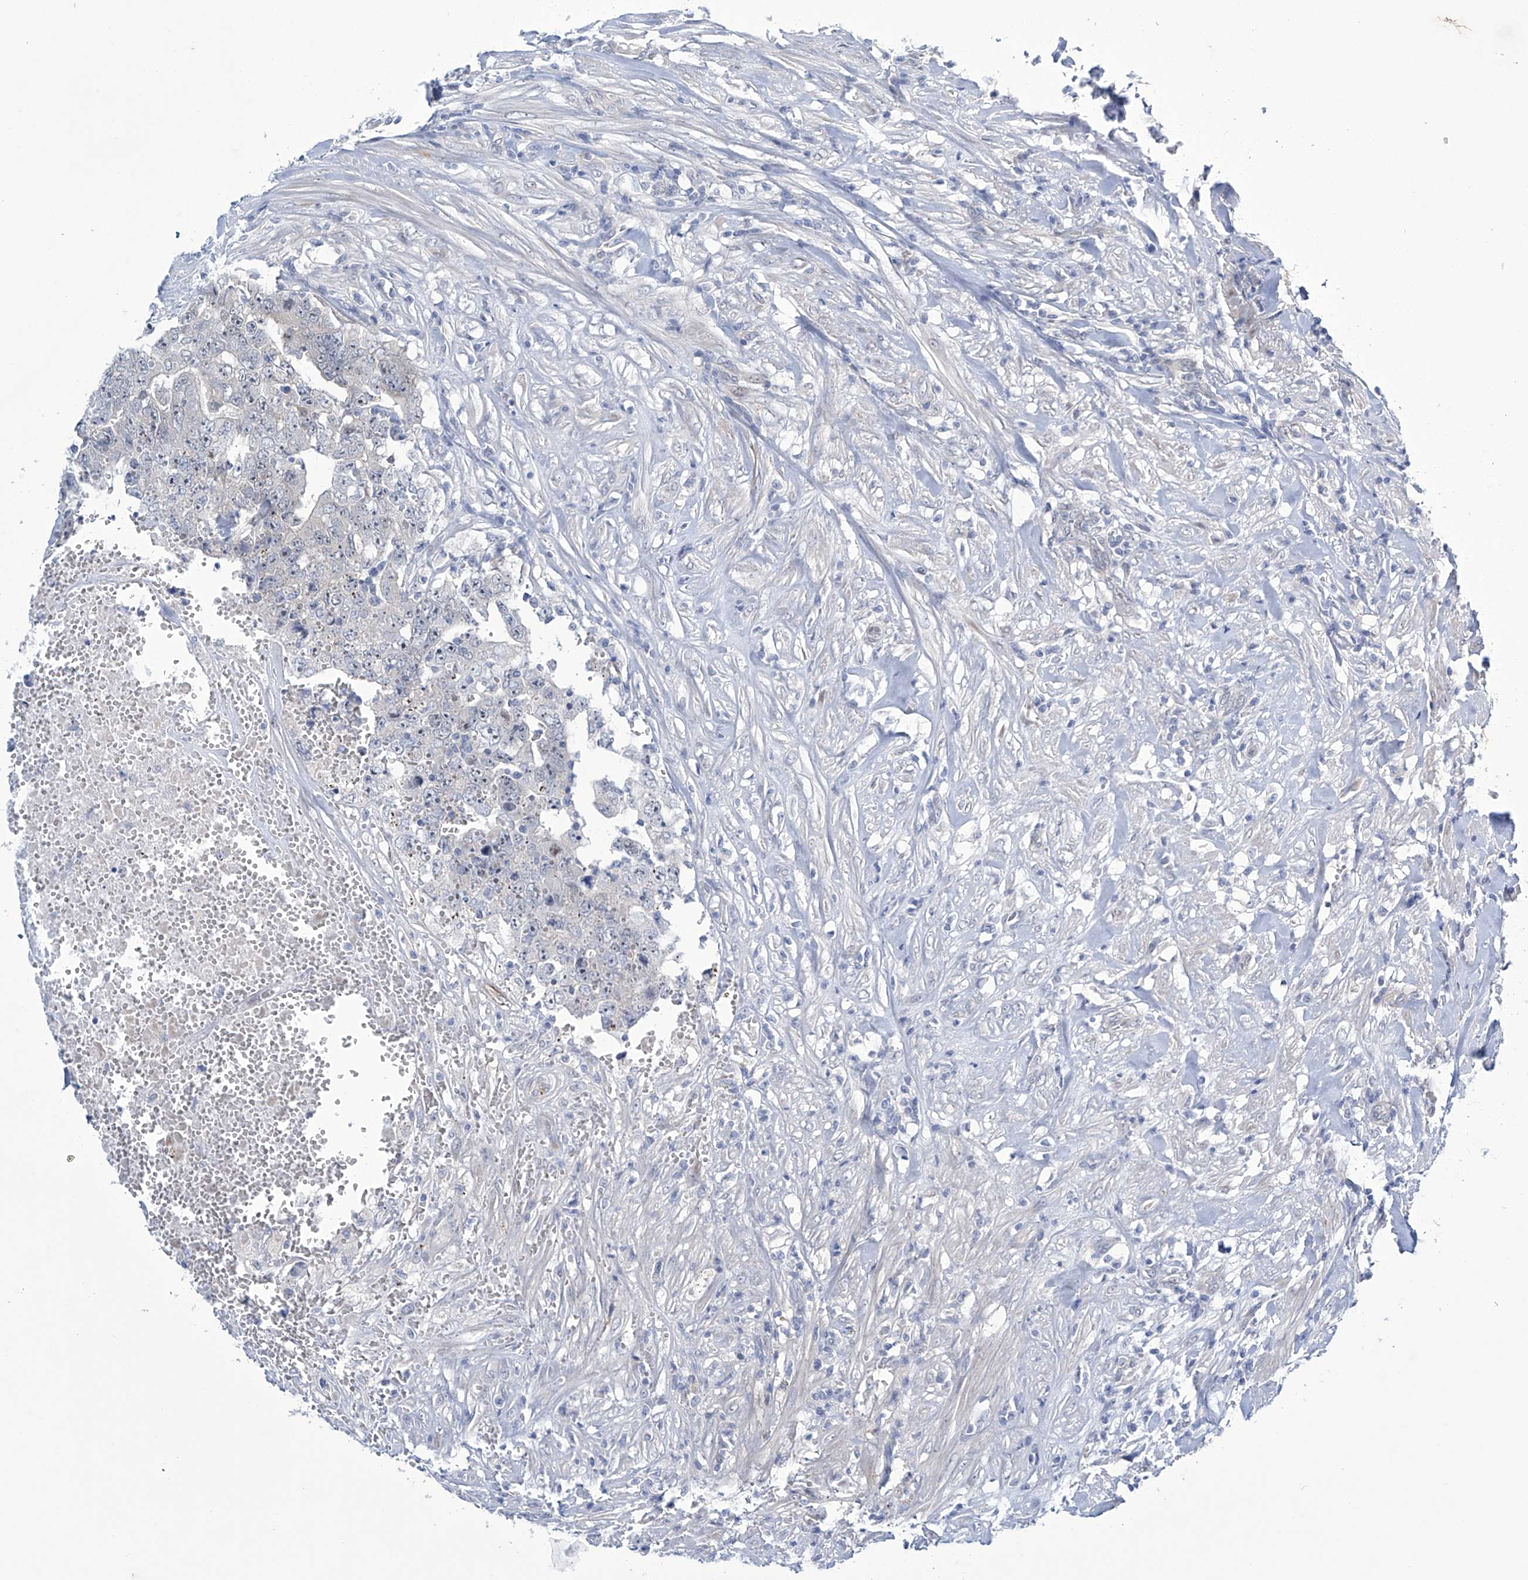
{"staining": {"intensity": "negative", "quantity": "none", "location": "none"}, "tissue": "testis cancer", "cell_type": "Tumor cells", "image_type": "cancer", "snomed": [{"axis": "morphology", "description": "Carcinoma, Embryonal, NOS"}, {"axis": "topography", "description": "Testis"}], "caption": "Image shows no protein staining in tumor cells of testis embryonal carcinoma tissue.", "gene": "TRIM60", "patient": {"sex": "male", "age": 26}}